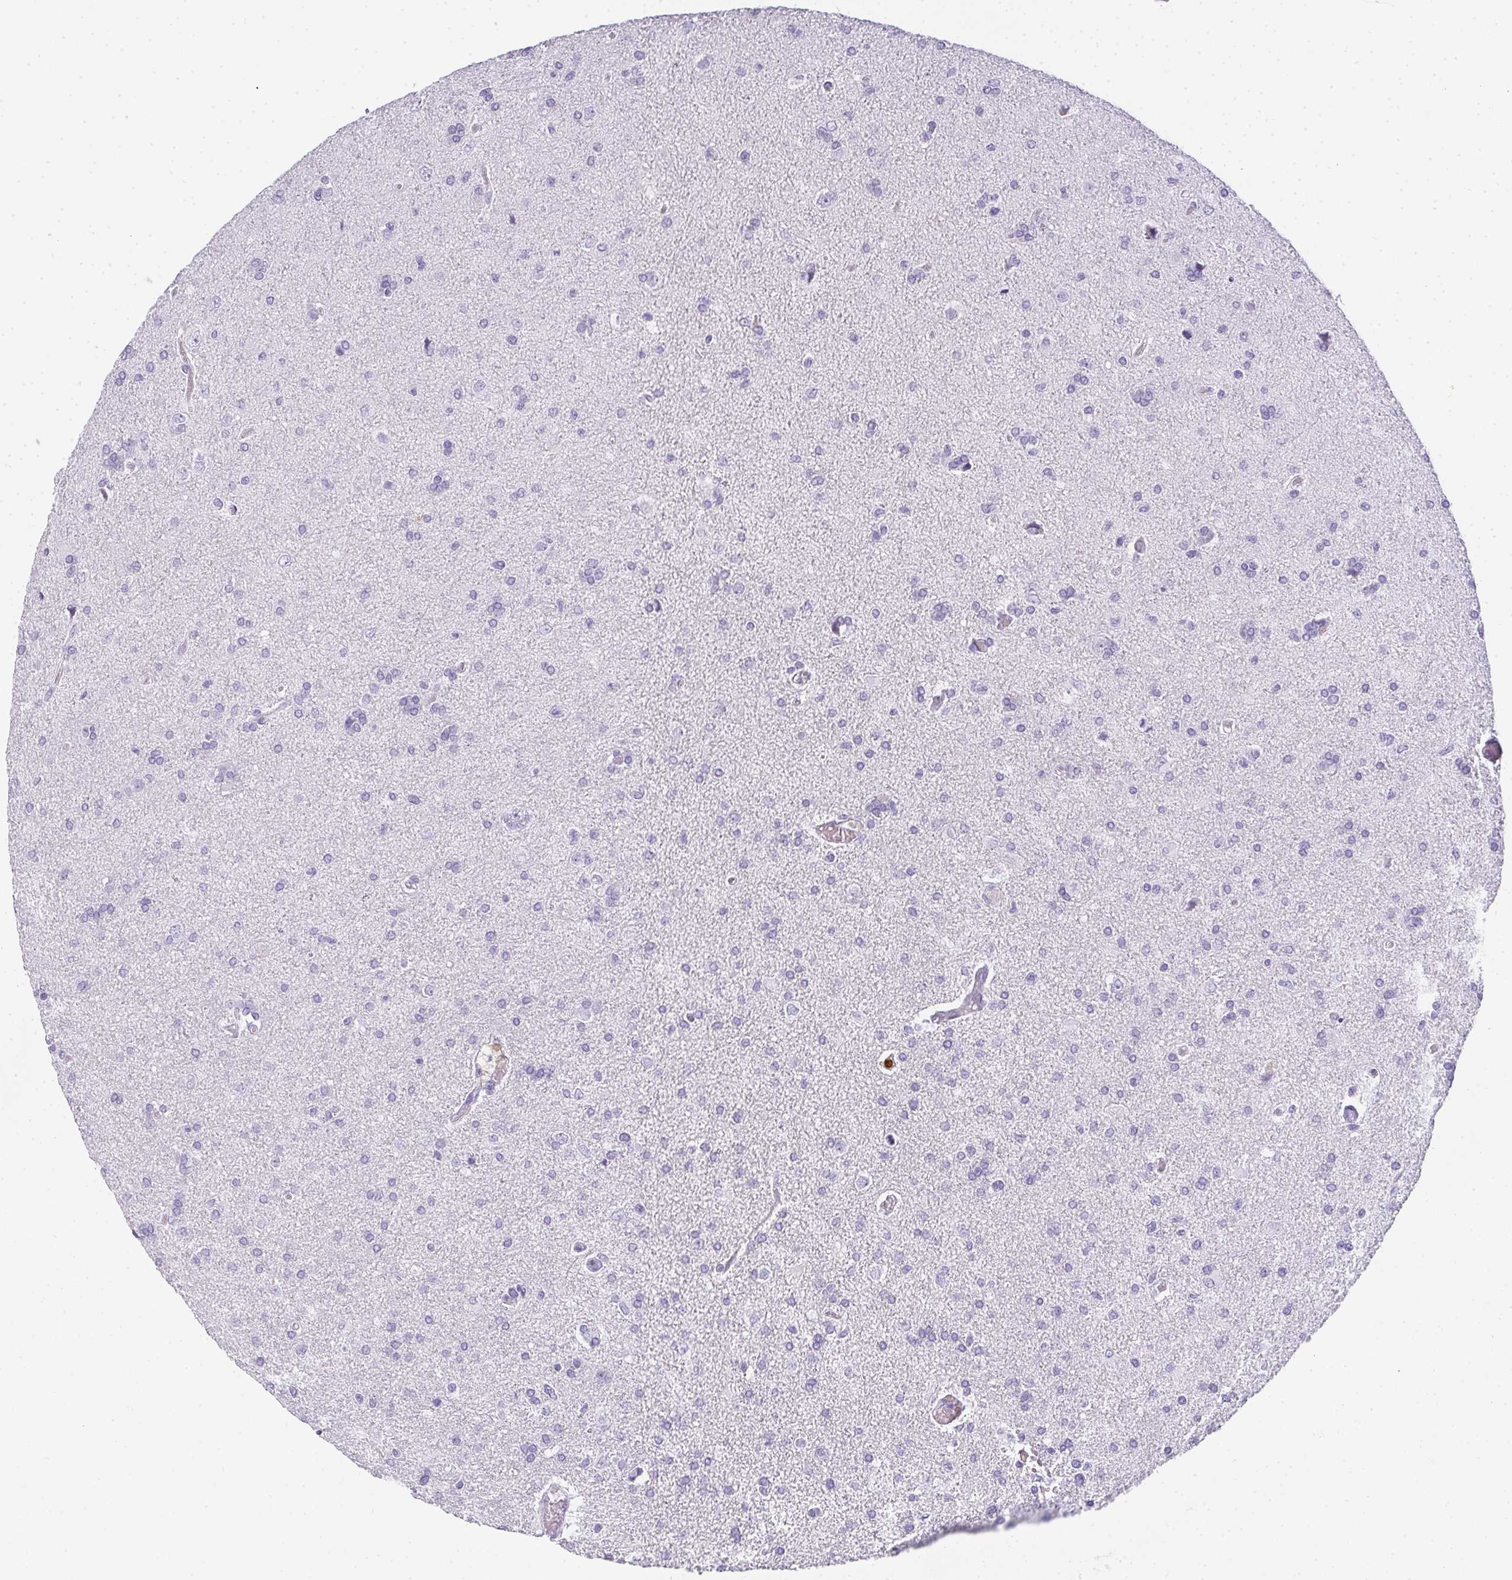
{"staining": {"intensity": "negative", "quantity": "none", "location": "none"}, "tissue": "glioma", "cell_type": "Tumor cells", "image_type": "cancer", "snomed": [{"axis": "morphology", "description": "Glioma, malignant, High grade"}, {"axis": "topography", "description": "Brain"}], "caption": "Immunohistochemistry (IHC) of malignant high-grade glioma exhibits no positivity in tumor cells.", "gene": "HK3", "patient": {"sex": "male", "age": 68}}